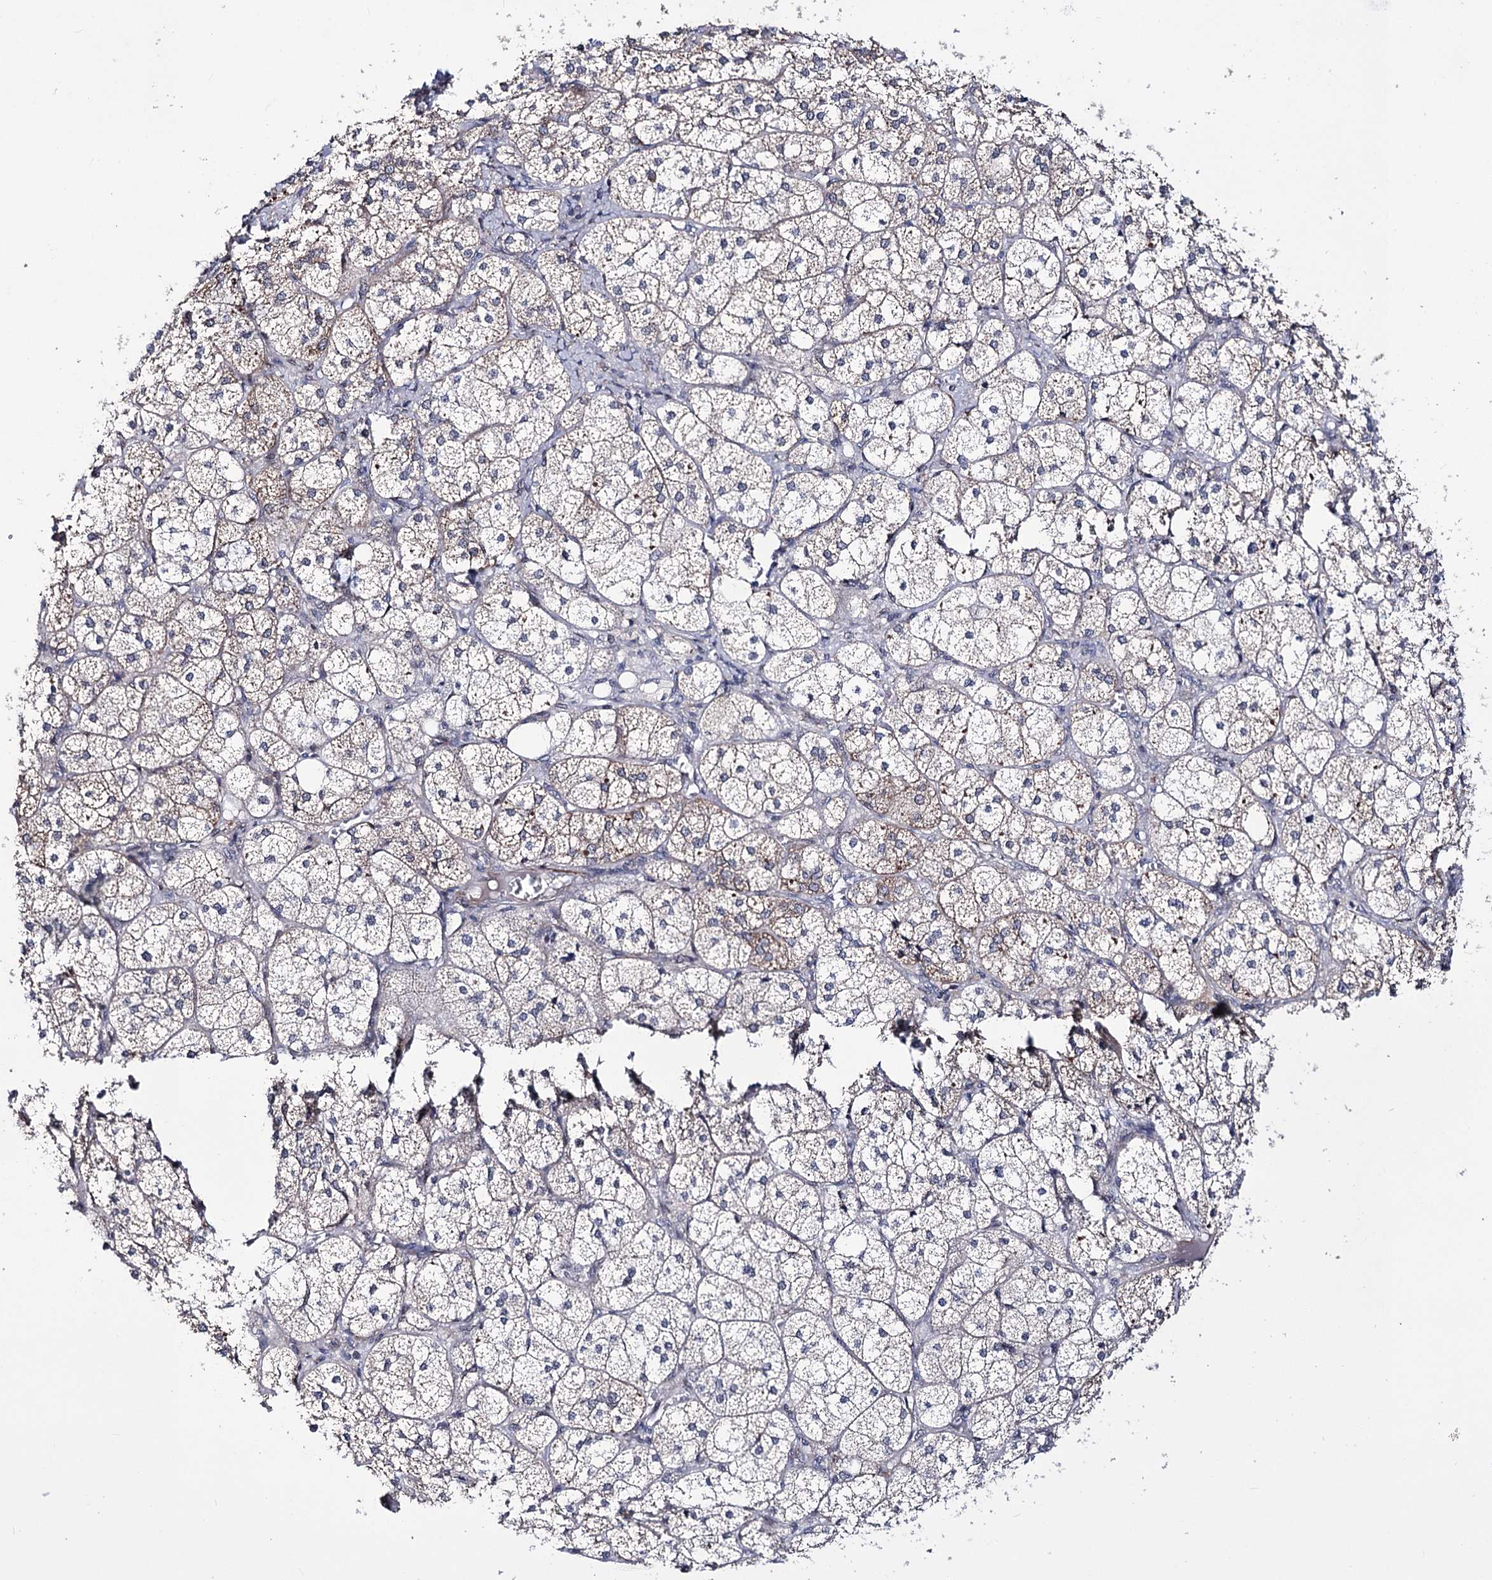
{"staining": {"intensity": "moderate", "quantity": "25%-75%", "location": "cytoplasmic/membranous"}, "tissue": "adrenal gland", "cell_type": "Glandular cells", "image_type": "normal", "snomed": [{"axis": "morphology", "description": "Normal tissue, NOS"}, {"axis": "topography", "description": "Adrenal gland"}], "caption": "Adrenal gland stained for a protein displays moderate cytoplasmic/membranous positivity in glandular cells. (DAB IHC, brown staining for protein, blue staining for nuclei).", "gene": "PPRC1", "patient": {"sex": "female", "age": 61}}